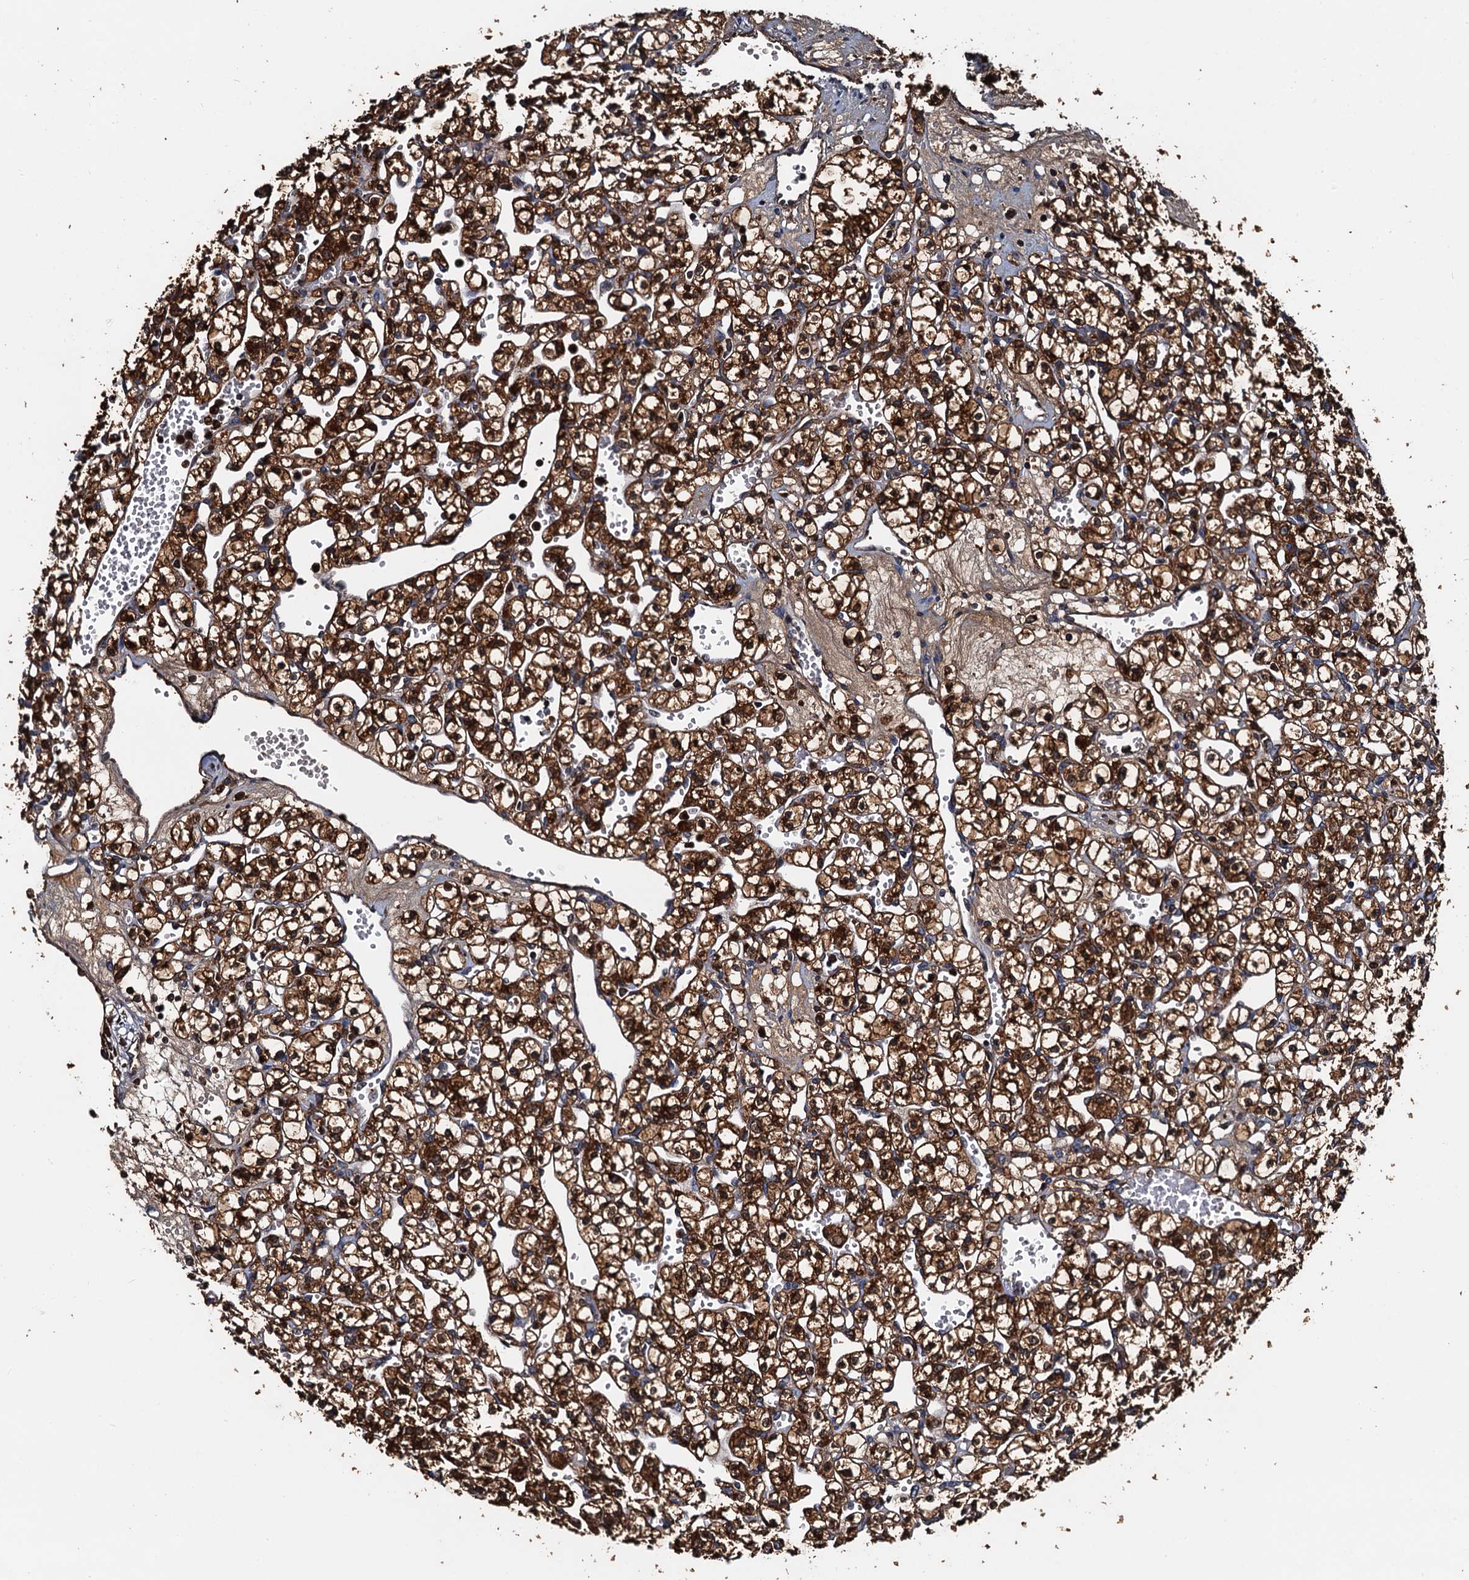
{"staining": {"intensity": "strong", "quantity": ">75%", "location": "cytoplasmic/membranous"}, "tissue": "renal cancer", "cell_type": "Tumor cells", "image_type": "cancer", "snomed": [{"axis": "morphology", "description": "Adenocarcinoma, NOS"}, {"axis": "topography", "description": "Kidney"}], "caption": "Immunohistochemical staining of renal adenocarcinoma displays high levels of strong cytoplasmic/membranous protein expression in about >75% of tumor cells.", "gene": "USP6NL", "patient": {"sex": "female", "age": 59}}